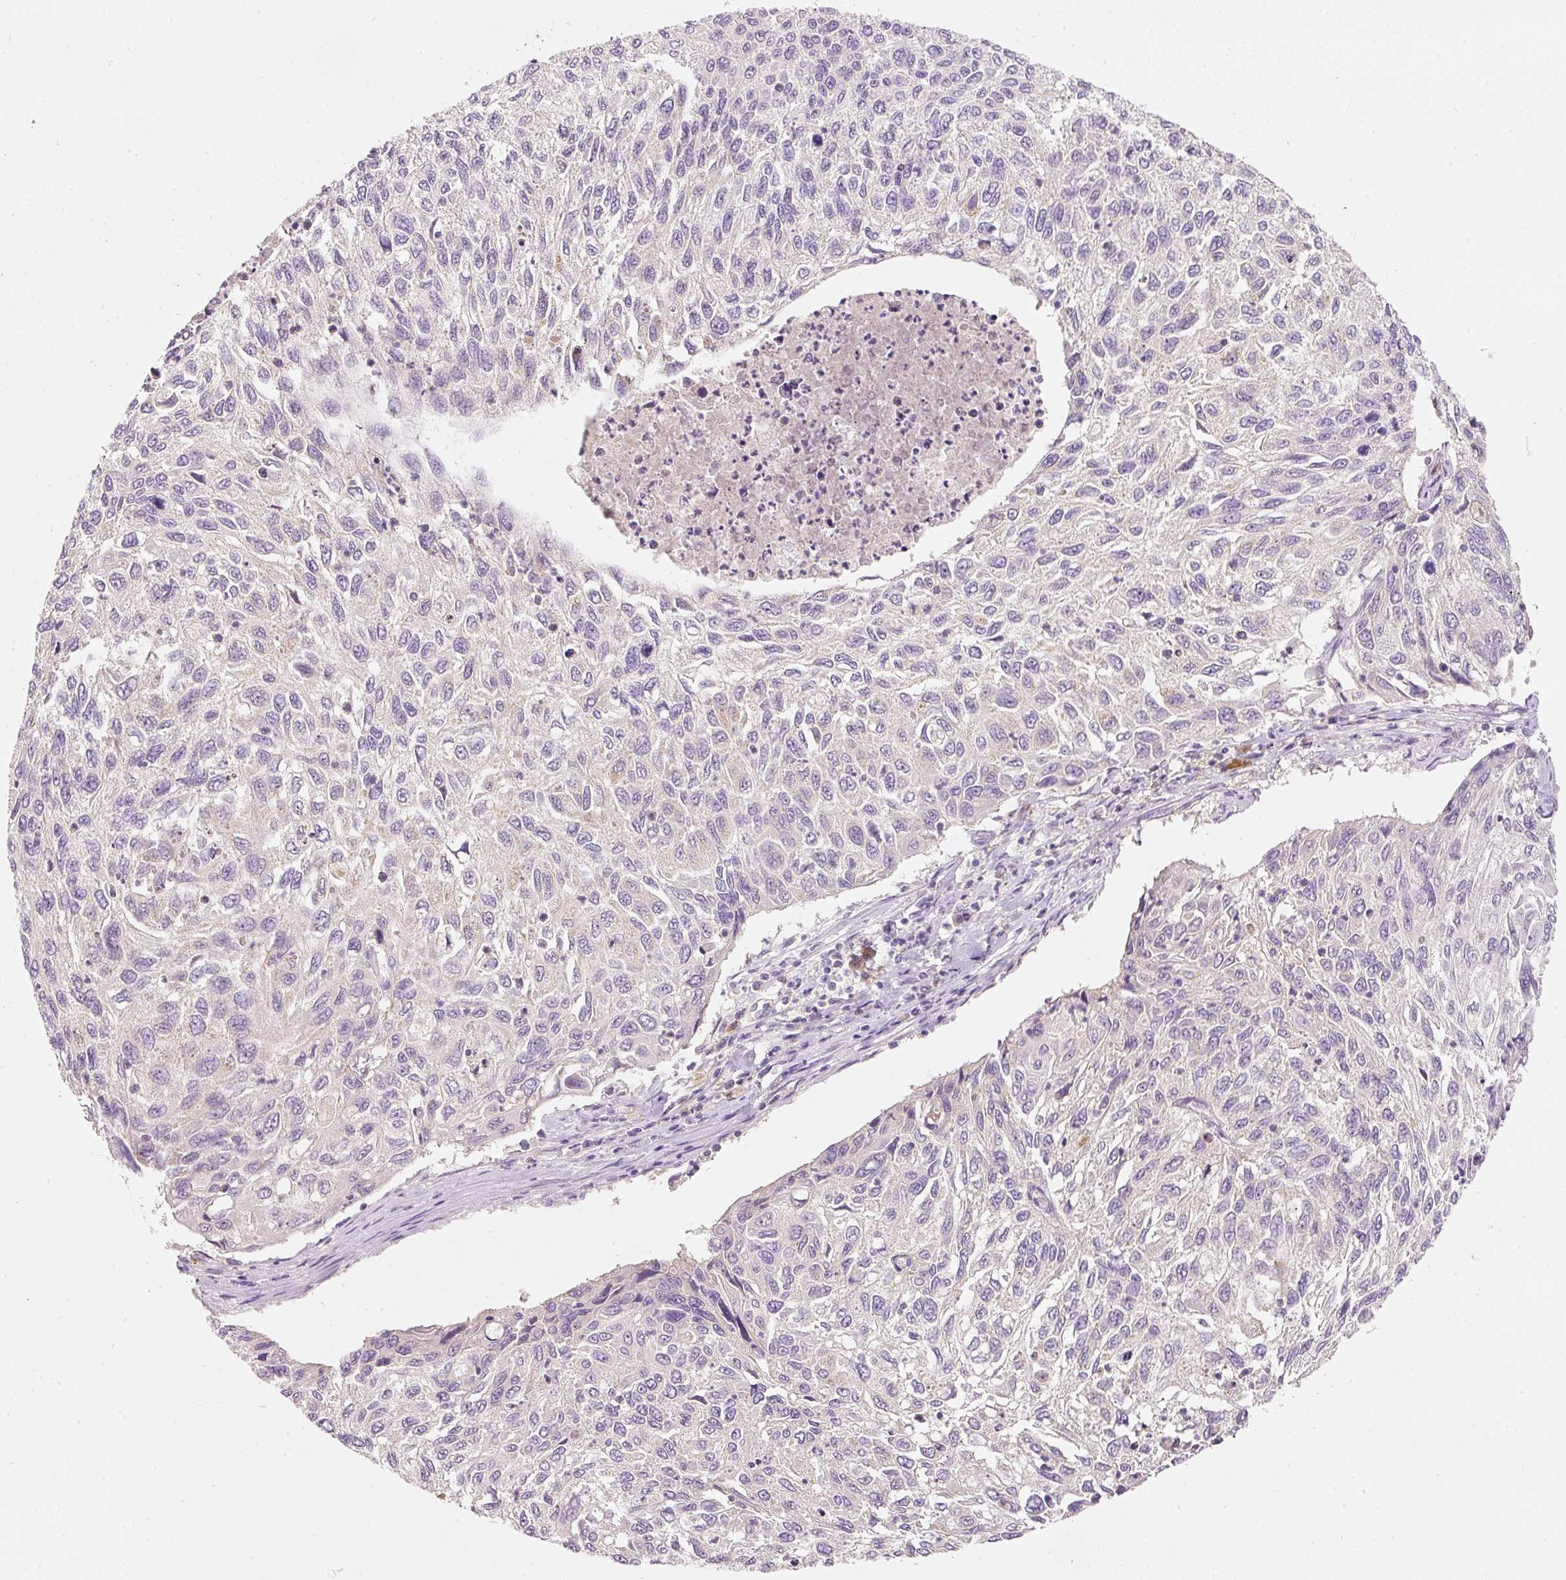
{"staining": {"intensity": "negative", "quantity": "none", "location": "none"}, "tissue": "cervical cancer", "cell_type": "Tumor cells", "image_type": "cancer", "snomed": [{"axis": "morphology", "description": "Squamous cell carcinoma, NOS"}, {"axis": "topography", "description": "Cervix"}], "caption": "Tumor cells are negative for brown protein staining in cervical squamous cell carcinoma.", "gene": "RNF167", "patient": {"sex": "female", "age": 70}}